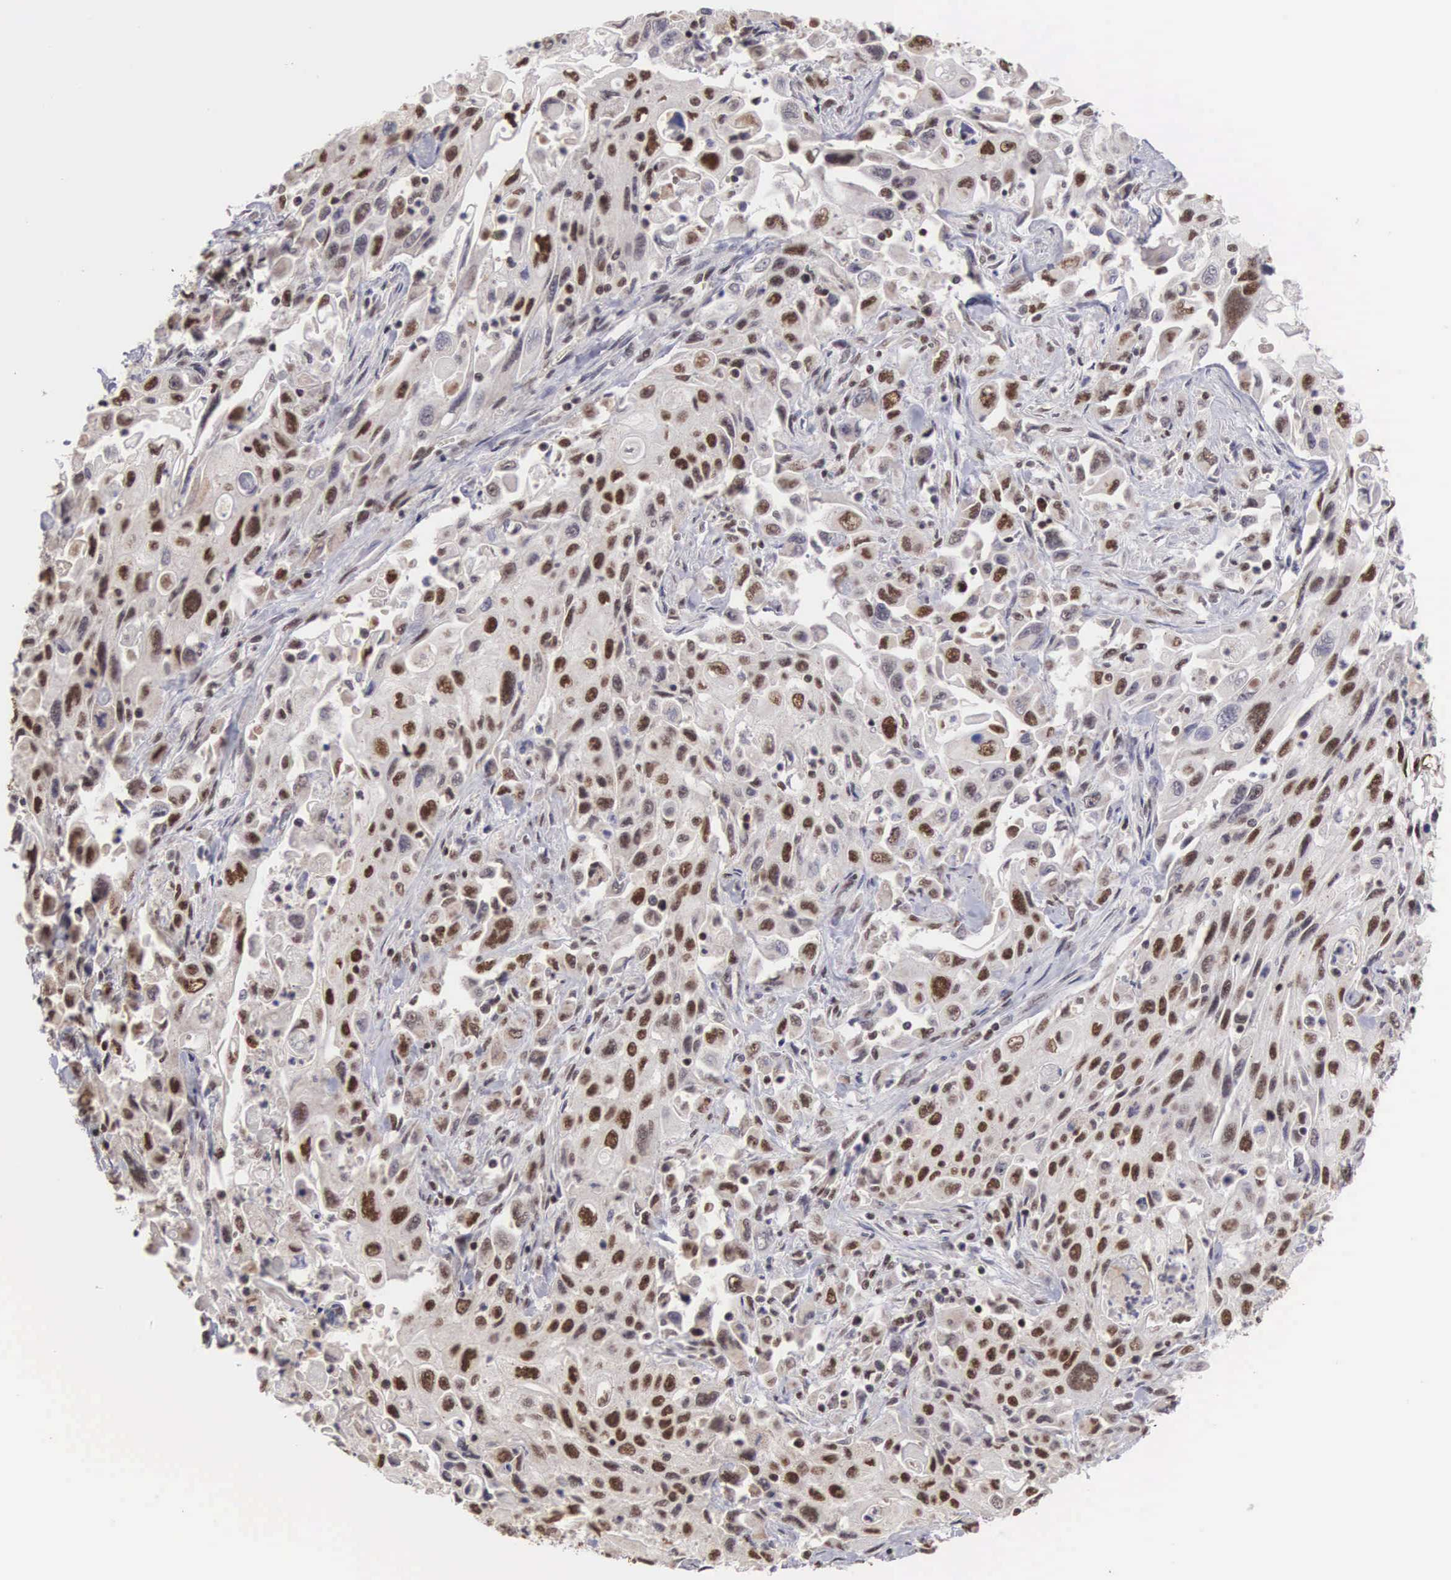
{"staining": {"intensity": "moderate", "quantity": "25%-75%", "location": "nuclear"}, "tissue": "pancreatic cancer", "cell_type": "Tumor cells", "image_type": "cancer", "snomed": [{"axis": "morphology", "description": "Adenocarcinoma, NOS"}, {"axis": "topography", "description": "Pancreas"}], "caption": "Immunohistochemistry of human pancreatic cancer (adenocarcinoma) displays medium levels of moderate nuclear positivity in about 25%-75% of tumor cells.", "gene": "HTATSF1", "patient": {"sex": "male", "age": 70}}